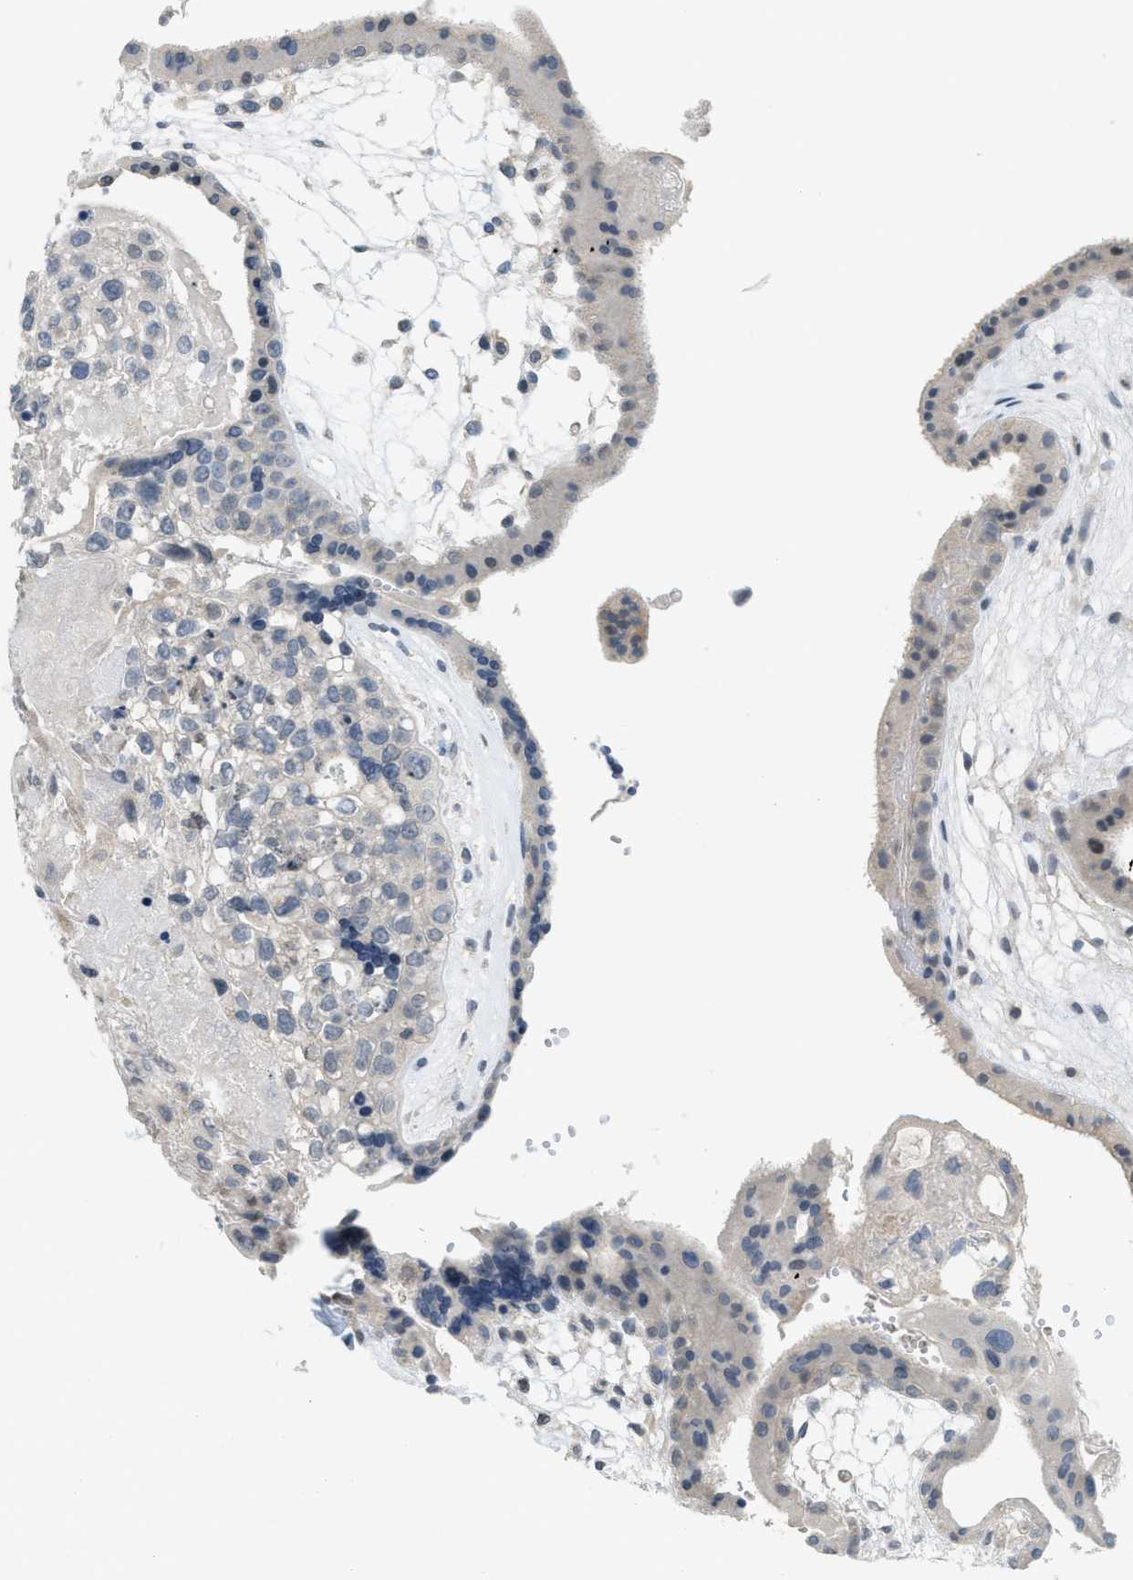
{"staining": {"intensity": "weak", "quantity": "<25%", "location": "cytoplasmic/membranous,nuclear"}, "tissue": "fallopian tube", "cell_type": "Glandular cells", "image_type": "normal", "snomed": [{"axis": "morphology", "description": "Normal tissue, NOS"}, {"axis": "topography", "description": "Fallopian tube"}, {"axis": "topography", "description": "Placenta"}], "caption": "The immunohistochemistry (IHC) image has no significant staining in glandular cells of fallopian tube.", "gene": "TXNDC2", "patient": {"sex": "female", "age": 34}}